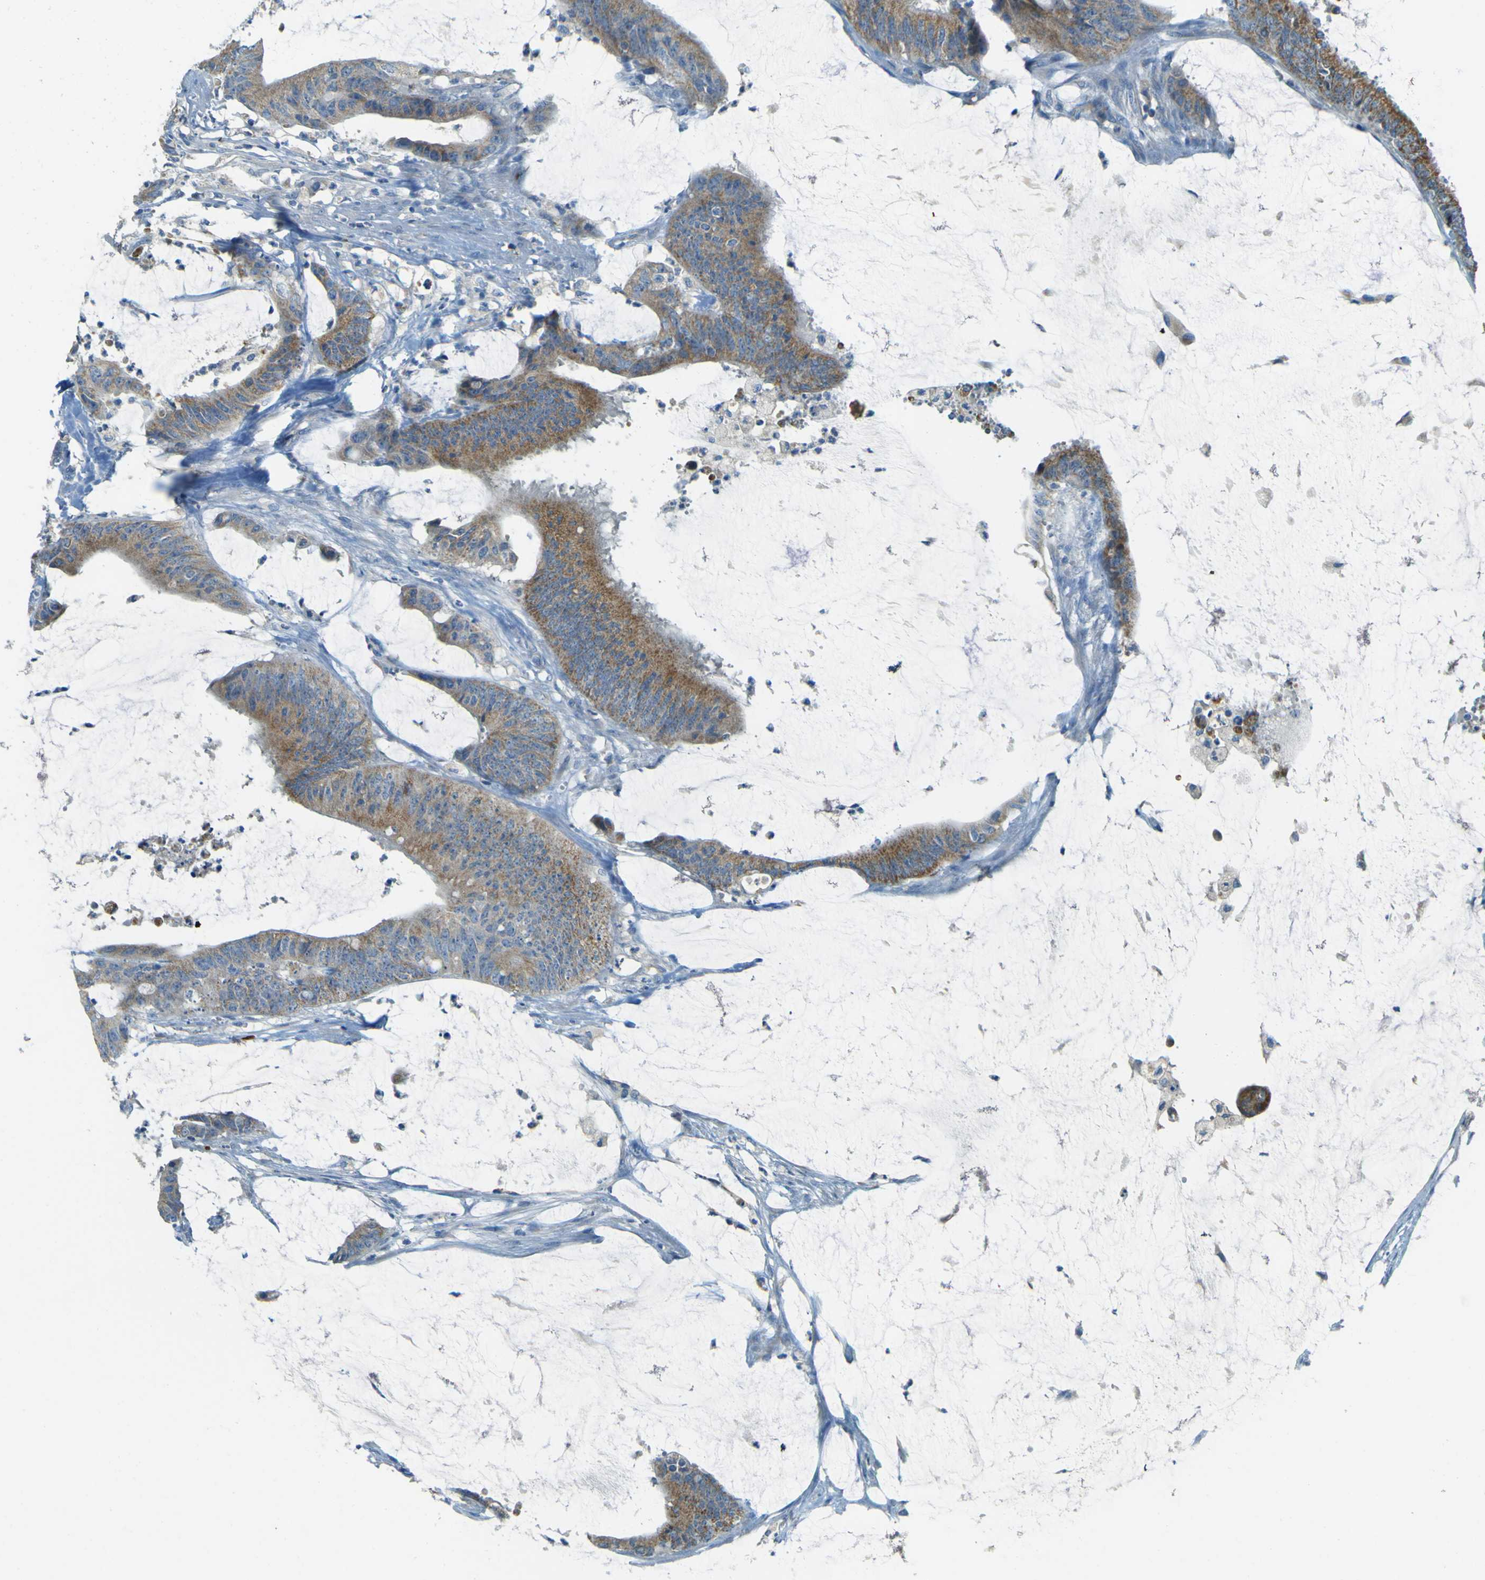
{"staining": {"intensity": "moderate", "quantity": ">75%", "location": "cytoplasmic/membranous"}, "tissue": "colorectal cancer", "cell_type": "Tumor cells", "image_type": "cancer", "snomed": [{"axis": "morphology", "description": "Adenocarcinoma, NOS"}, {"axis": "topography", "description": "Colon"}], "caption": "IHC (DAB) staining of human adenocarcinoma (colorectal) exhibits moderate cytoplasmic/membranous protein positivity in approximately >75% of tumor cells. Nuclei are stained in blue.", "gene": "FKTN", "patient": {"sex": "male", "age": 70}}